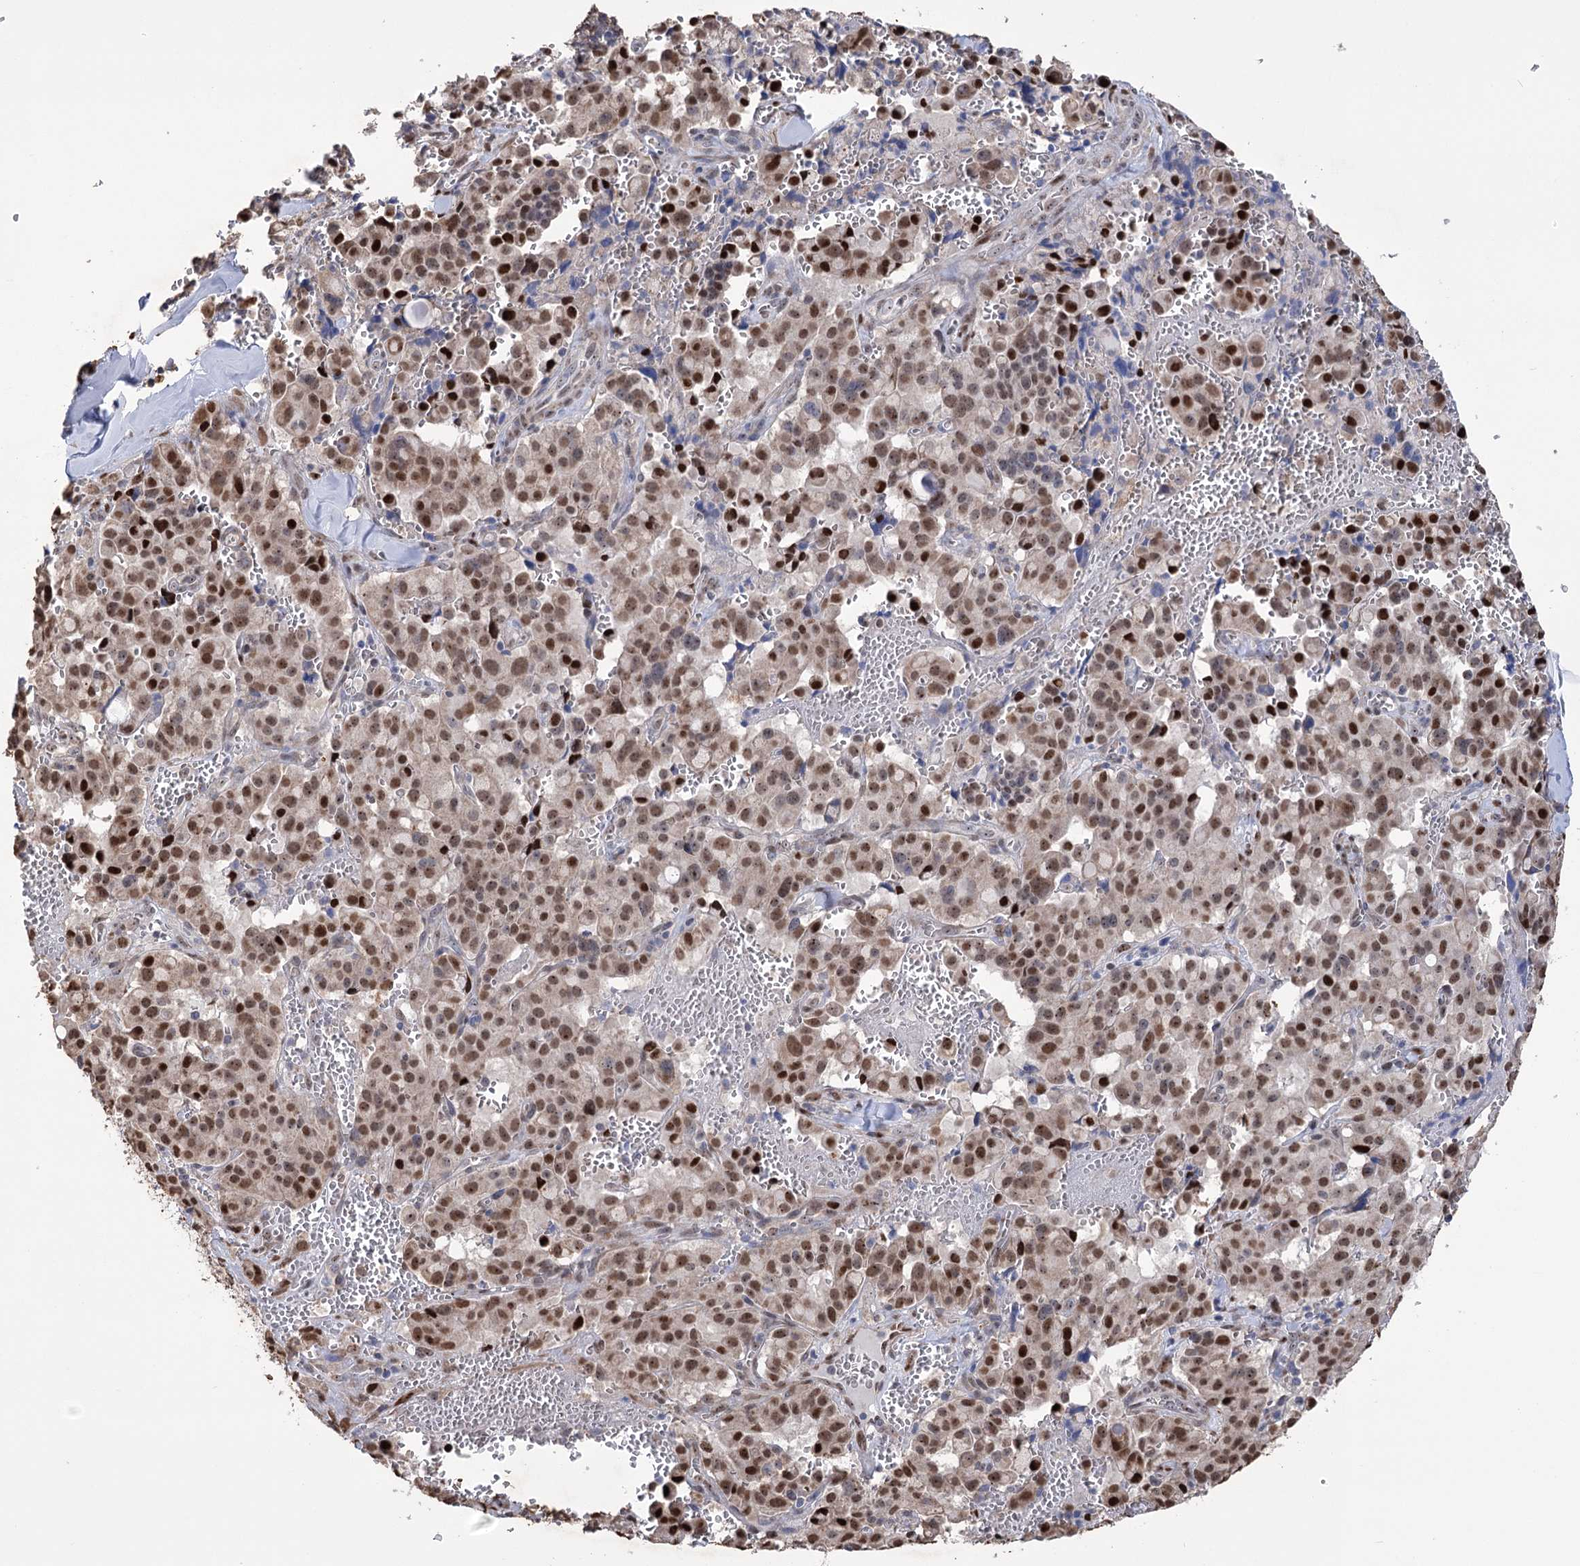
{"staining": {"intensity": "strong", "quantity": "25%-75%", "location": "nuclear"}, "tissue": "pancreatic cancer", "cell_type": "Tumor cells", "image_type": "cancer", "snomed": [{"axis": "morphology", "description": "Adenocarcinoma, NOS"}, {"axis": "topography", "description": "Pancreas"}], "caption": "Tumor cells display strong nuclear expression in about 25%-75% of cells in adenocarcinoma (pancreatic).", "gene": "NFU1", "patient": {"sex": "male", "age": 65}}